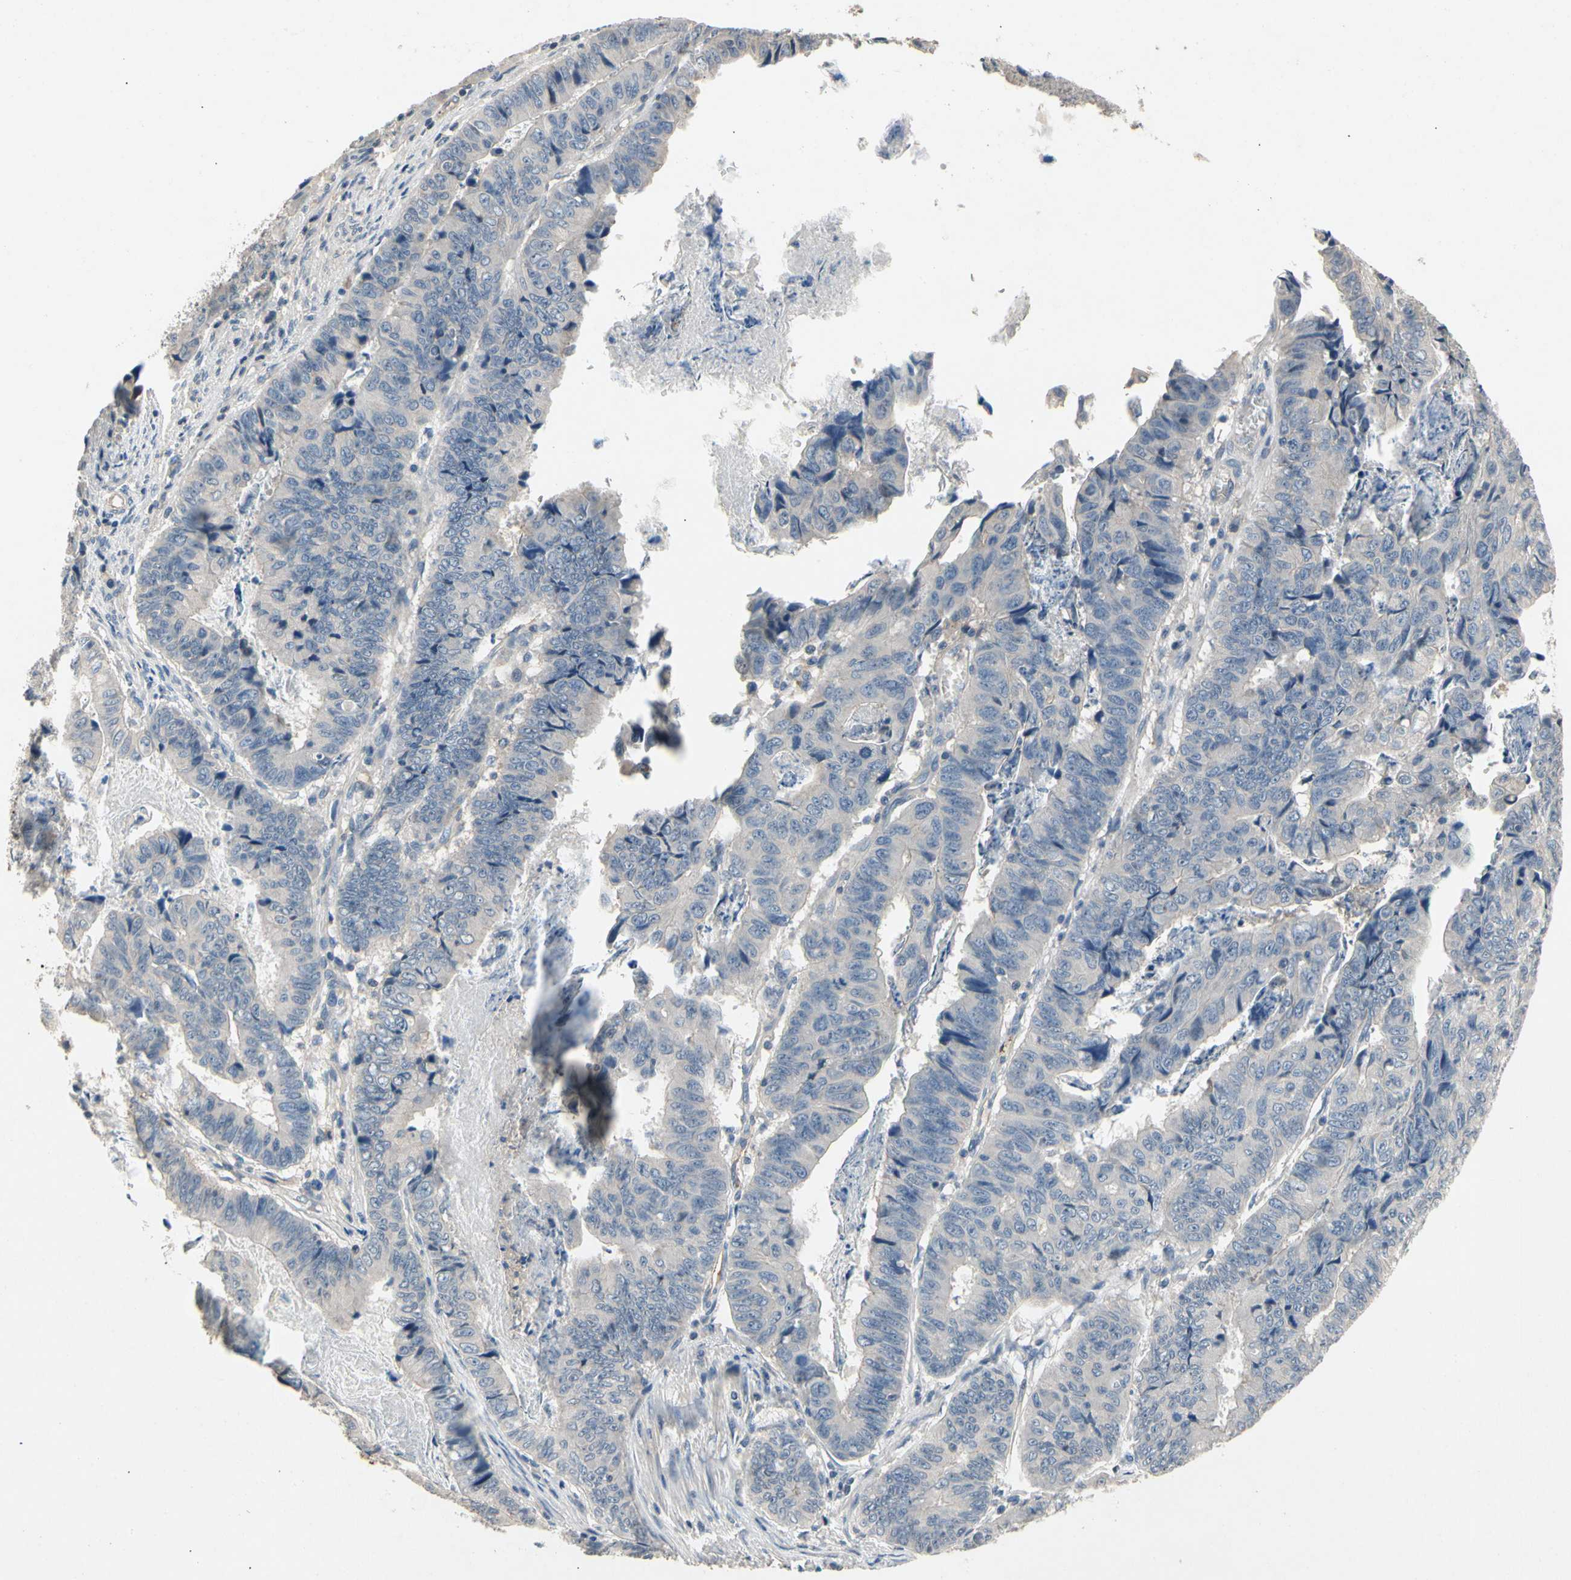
{"staining": {"intensity": "negative", "quantity": "none", "location": "none"}, "tissue": "stomach cancer", "cell_type": "Tumor cells", "image_type": "cancer", "snomed": [{"axis": "morphology", "description": "Adenocarcinoma, NOS"}, {"axis": "topography", "description": "Stomach, lower"}], "caption": "Immunohistochemical staining of stomach cancer (adenocarcinoma) shows no significant positivity in tumor cells.", "gene": "ALPL", "patient": {"sex": "male", "age": 77}}